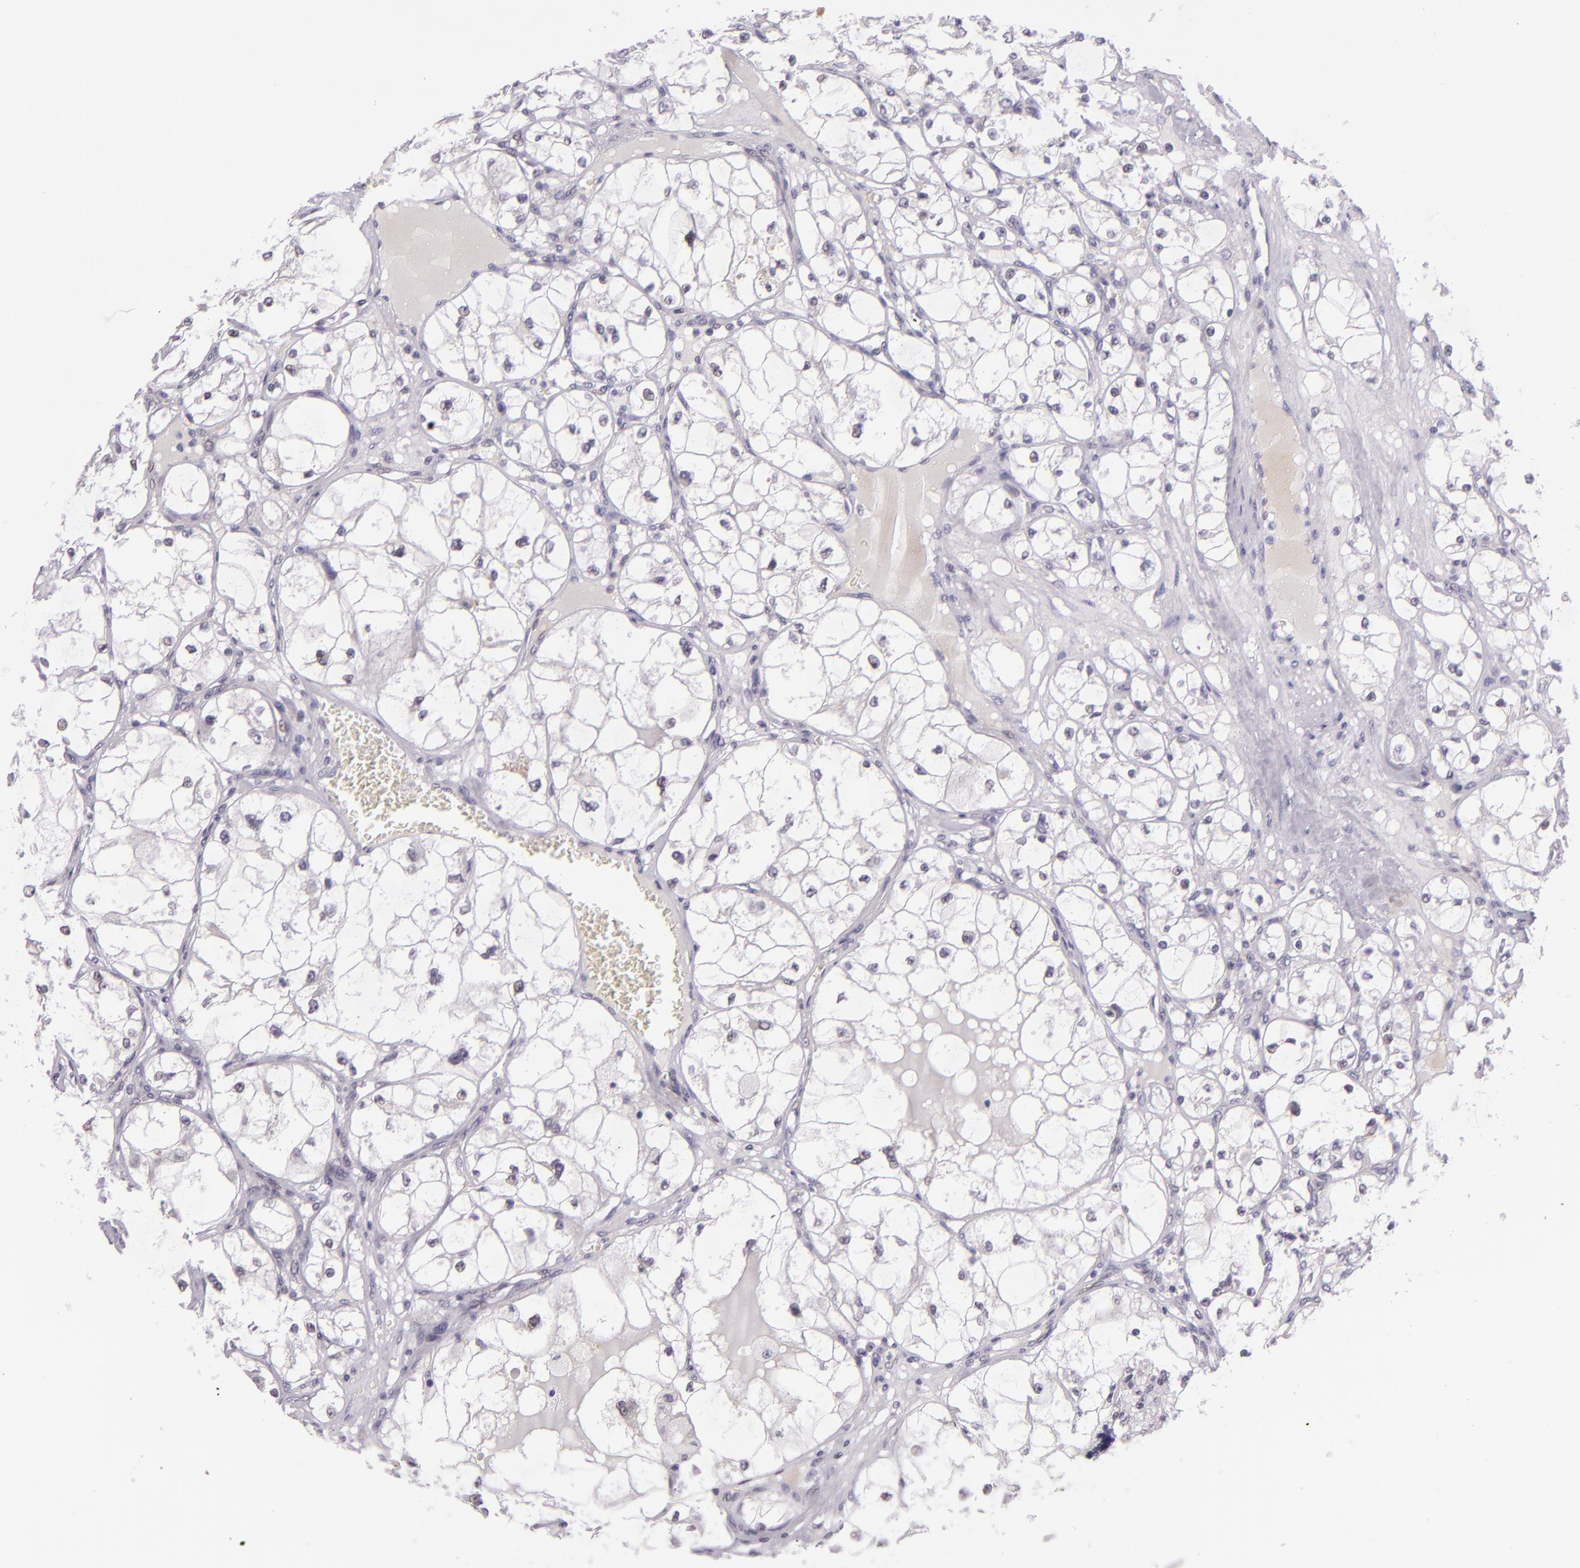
{"staining": {"intensity": "negative", "quantity": "none", "location": "none"}, "tissue": "renal cancer", "cell_type": "Tumor cells", "image_type": "cancer", "snomed": [{"axis": "morphology", "description": "Adenocarcinoma, NOS"}, {"axis": "topography", "description": "Kidney"}], "caption": "Tumor cells show no significant expression in renal cancer (adenocarcinoma).", "gene": "CSE1L", "patient": {"sex": "male", "age": 61}}